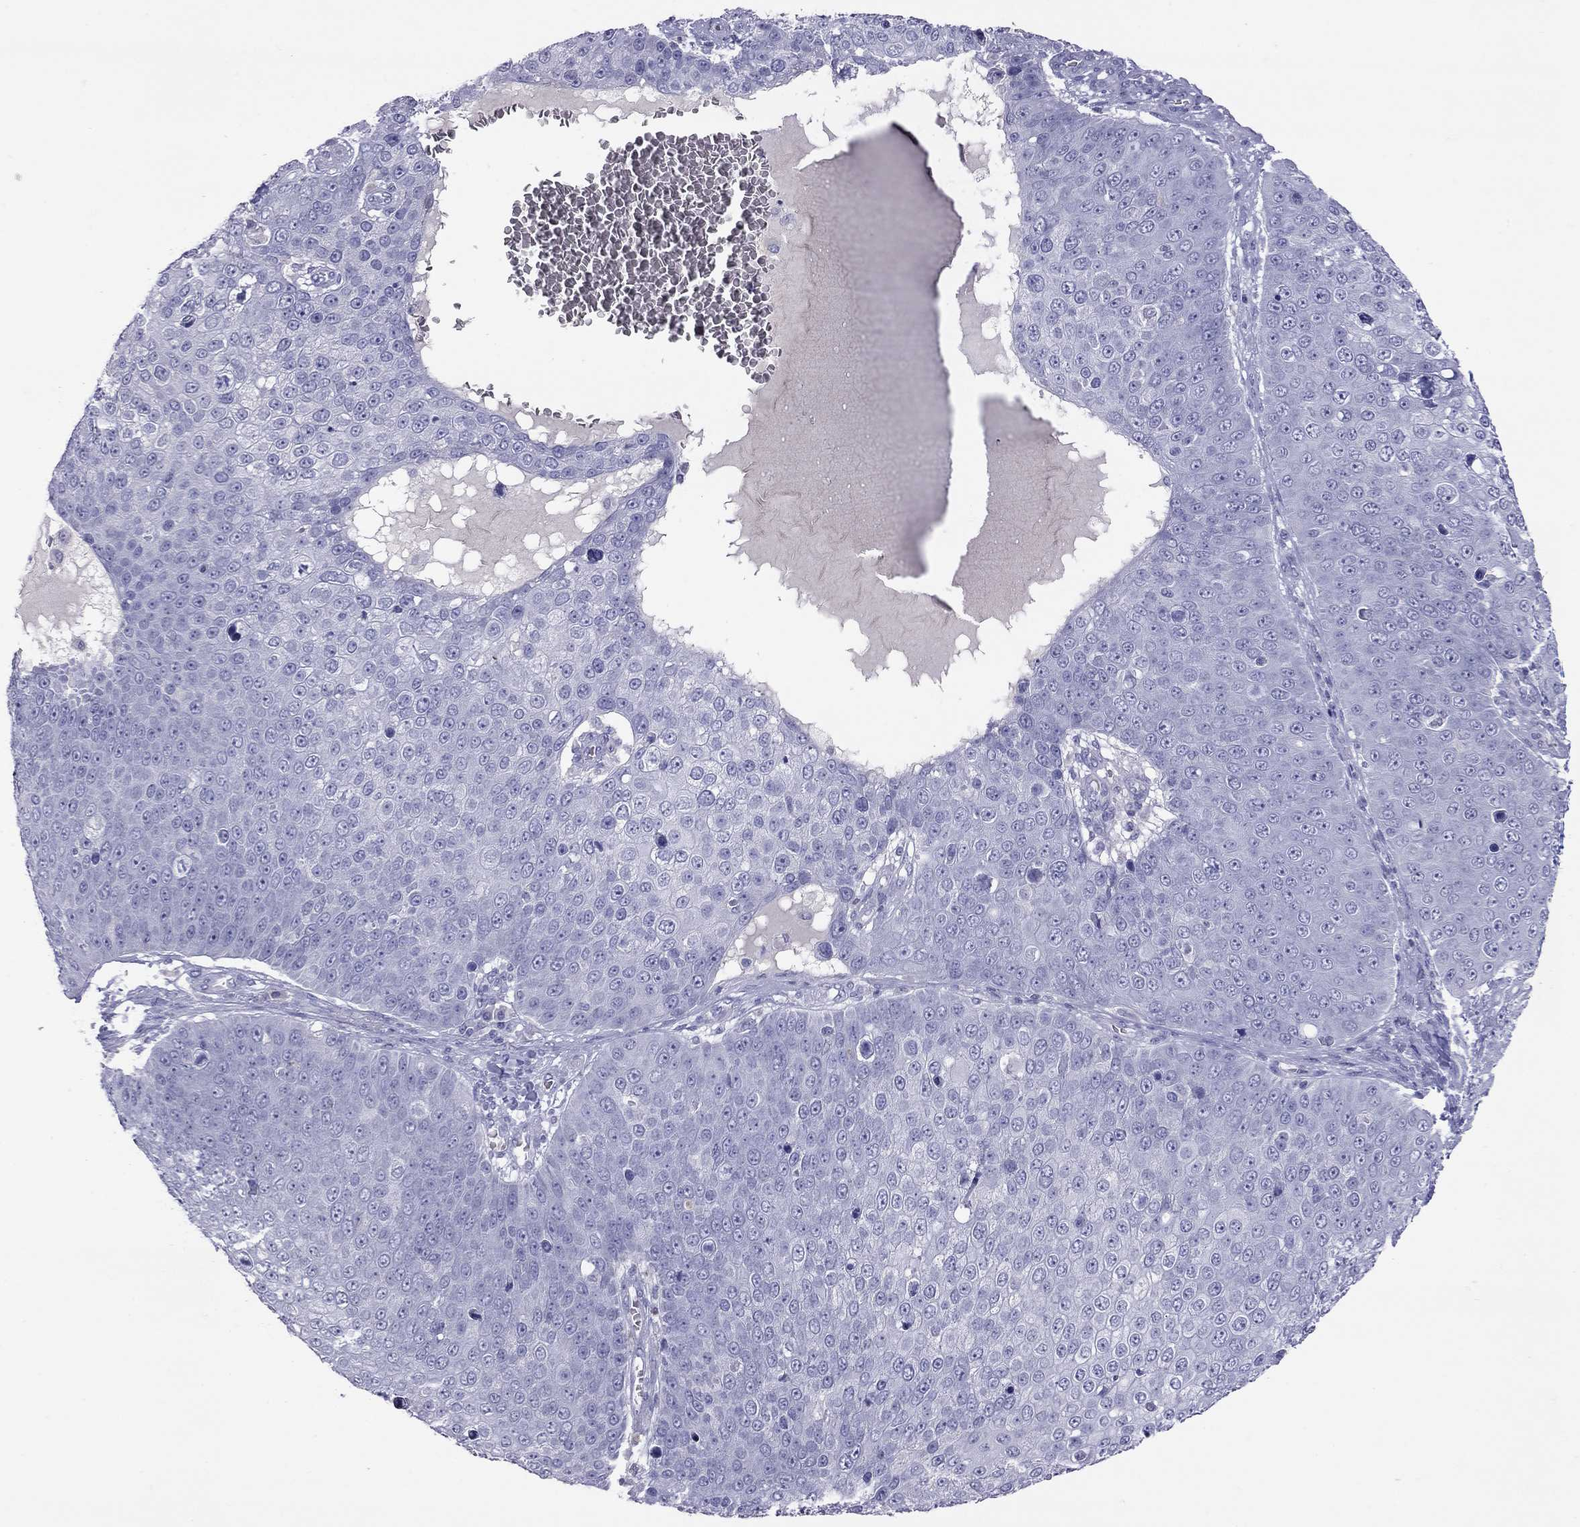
{"staining": {"intensity": "negative", "quantity": "none", "location": "none"}, "tissue": "skin cancer", "cell_type": "Tumor cells", "image_type": "cancer", "snomed": [{"axis": "morphology", "description": "Squamous cell carcinoma, NOS"}, {"axis": "topography", "description": "Skin"}], "caption": "This is a photomicrograph of immunohistochemistry (IHC) staining of skin cancer, which shows no positivity in tumor cells. Brightfield microscopy of immunohistochemistry stained with DAB (brown) and hematoxylin (blue), captured at high magnification.", "gene": "MUC16", "patient": {"sex": "male", "age": 71}}